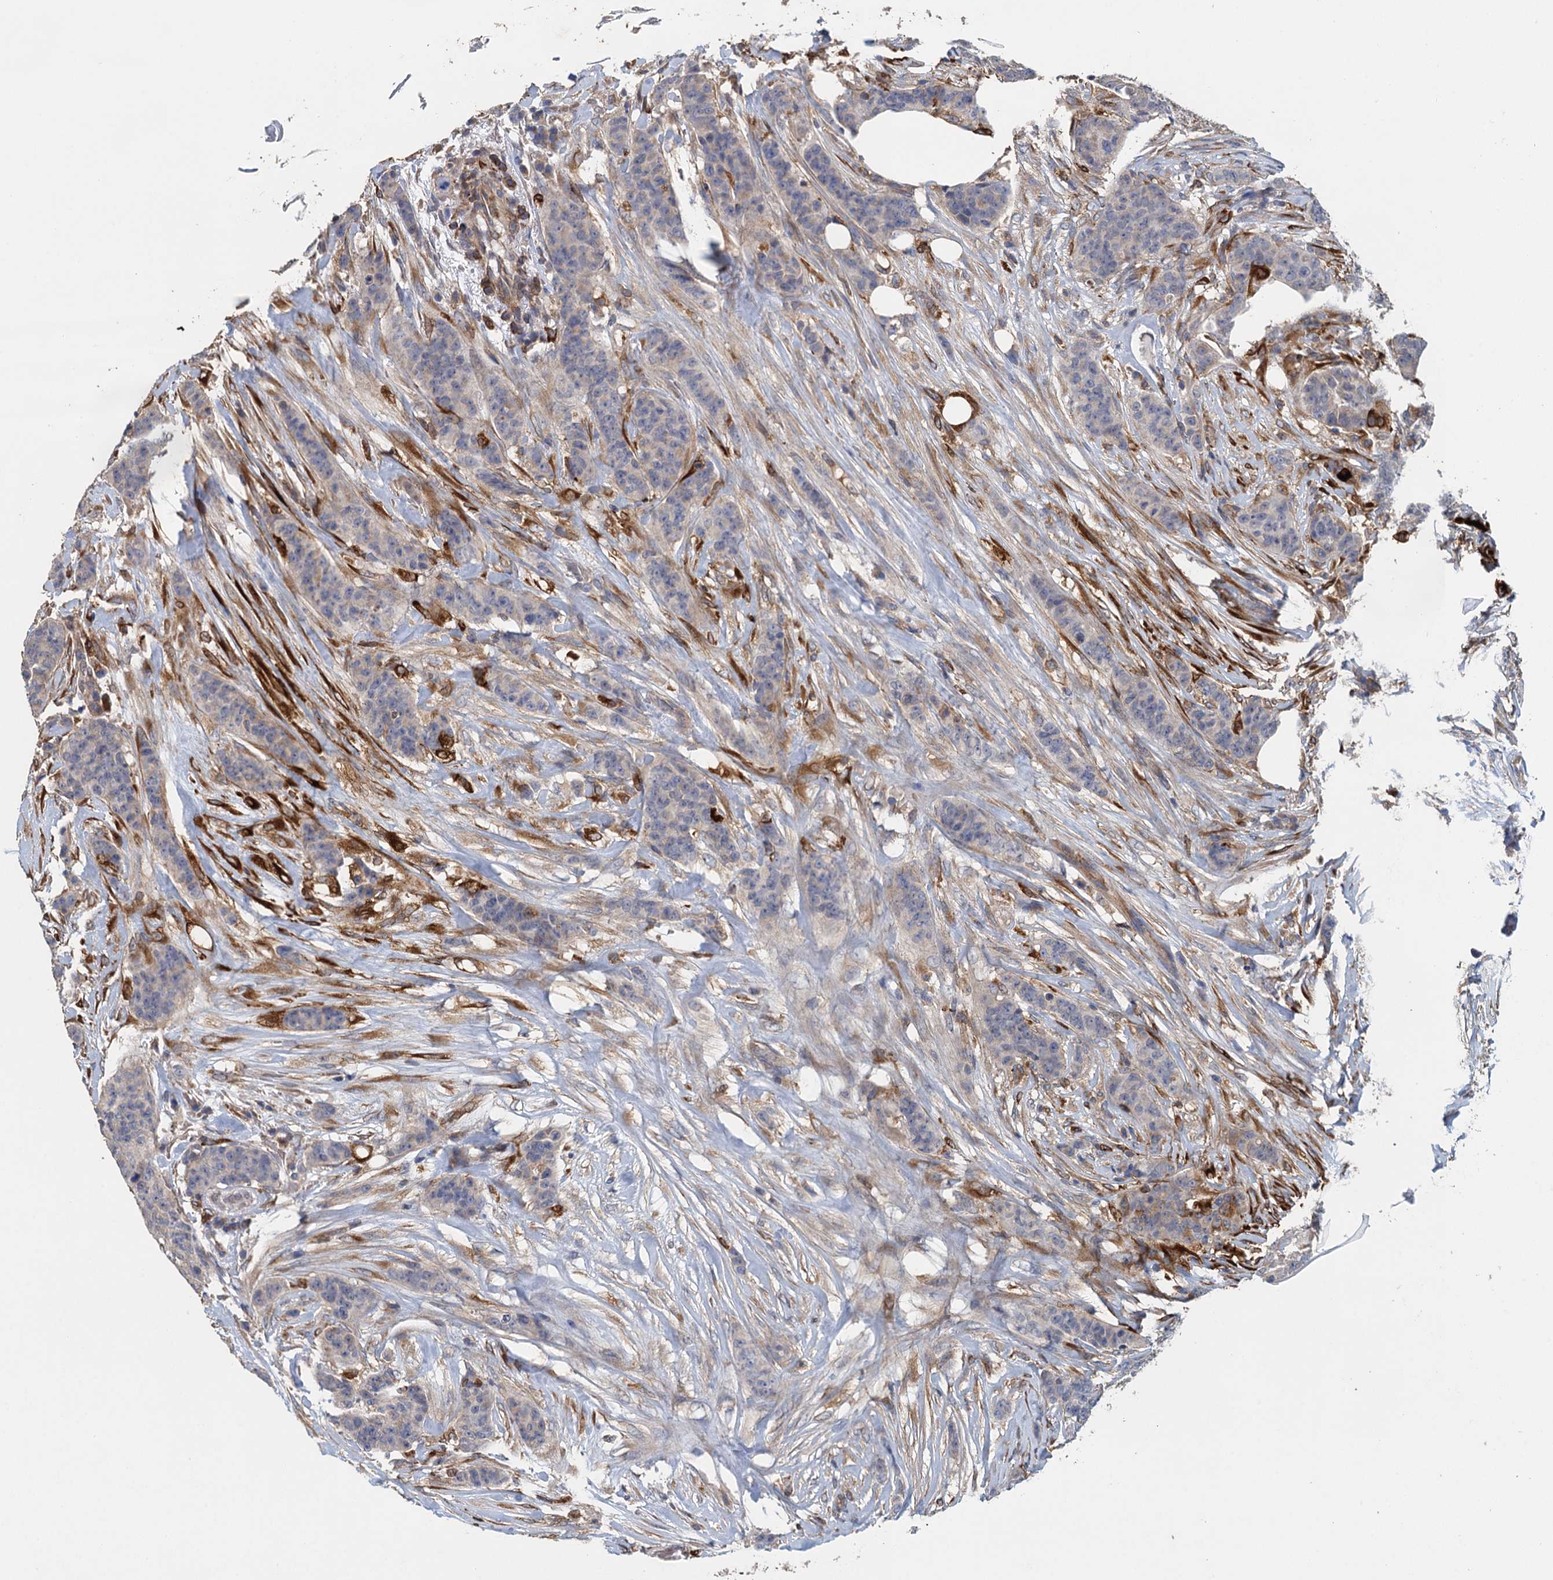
{"staining": {"intensity": "moderate", "quantity": "<25%", "location": "cytoplasmic/membranous"}, "tissue": "breast cancer", "cell_type": "Tumor cells", "image_type": "cancer", "snomed": [{"axis": "morphology", "description": "Duct carcinoma"}, {"axis": "topography", "description": "Breast"}], "caption": "Immunohistochemistry (IHC) histopathology image of invasive ductal carcinoma (breast) stained for a protein (brown), which demonstrates low levels of moderate cytoplasmic/membranous expression in about <25% of tumor cells.", "gene": "RSAD2", "patient": {"sex": "female", "age": 40}}